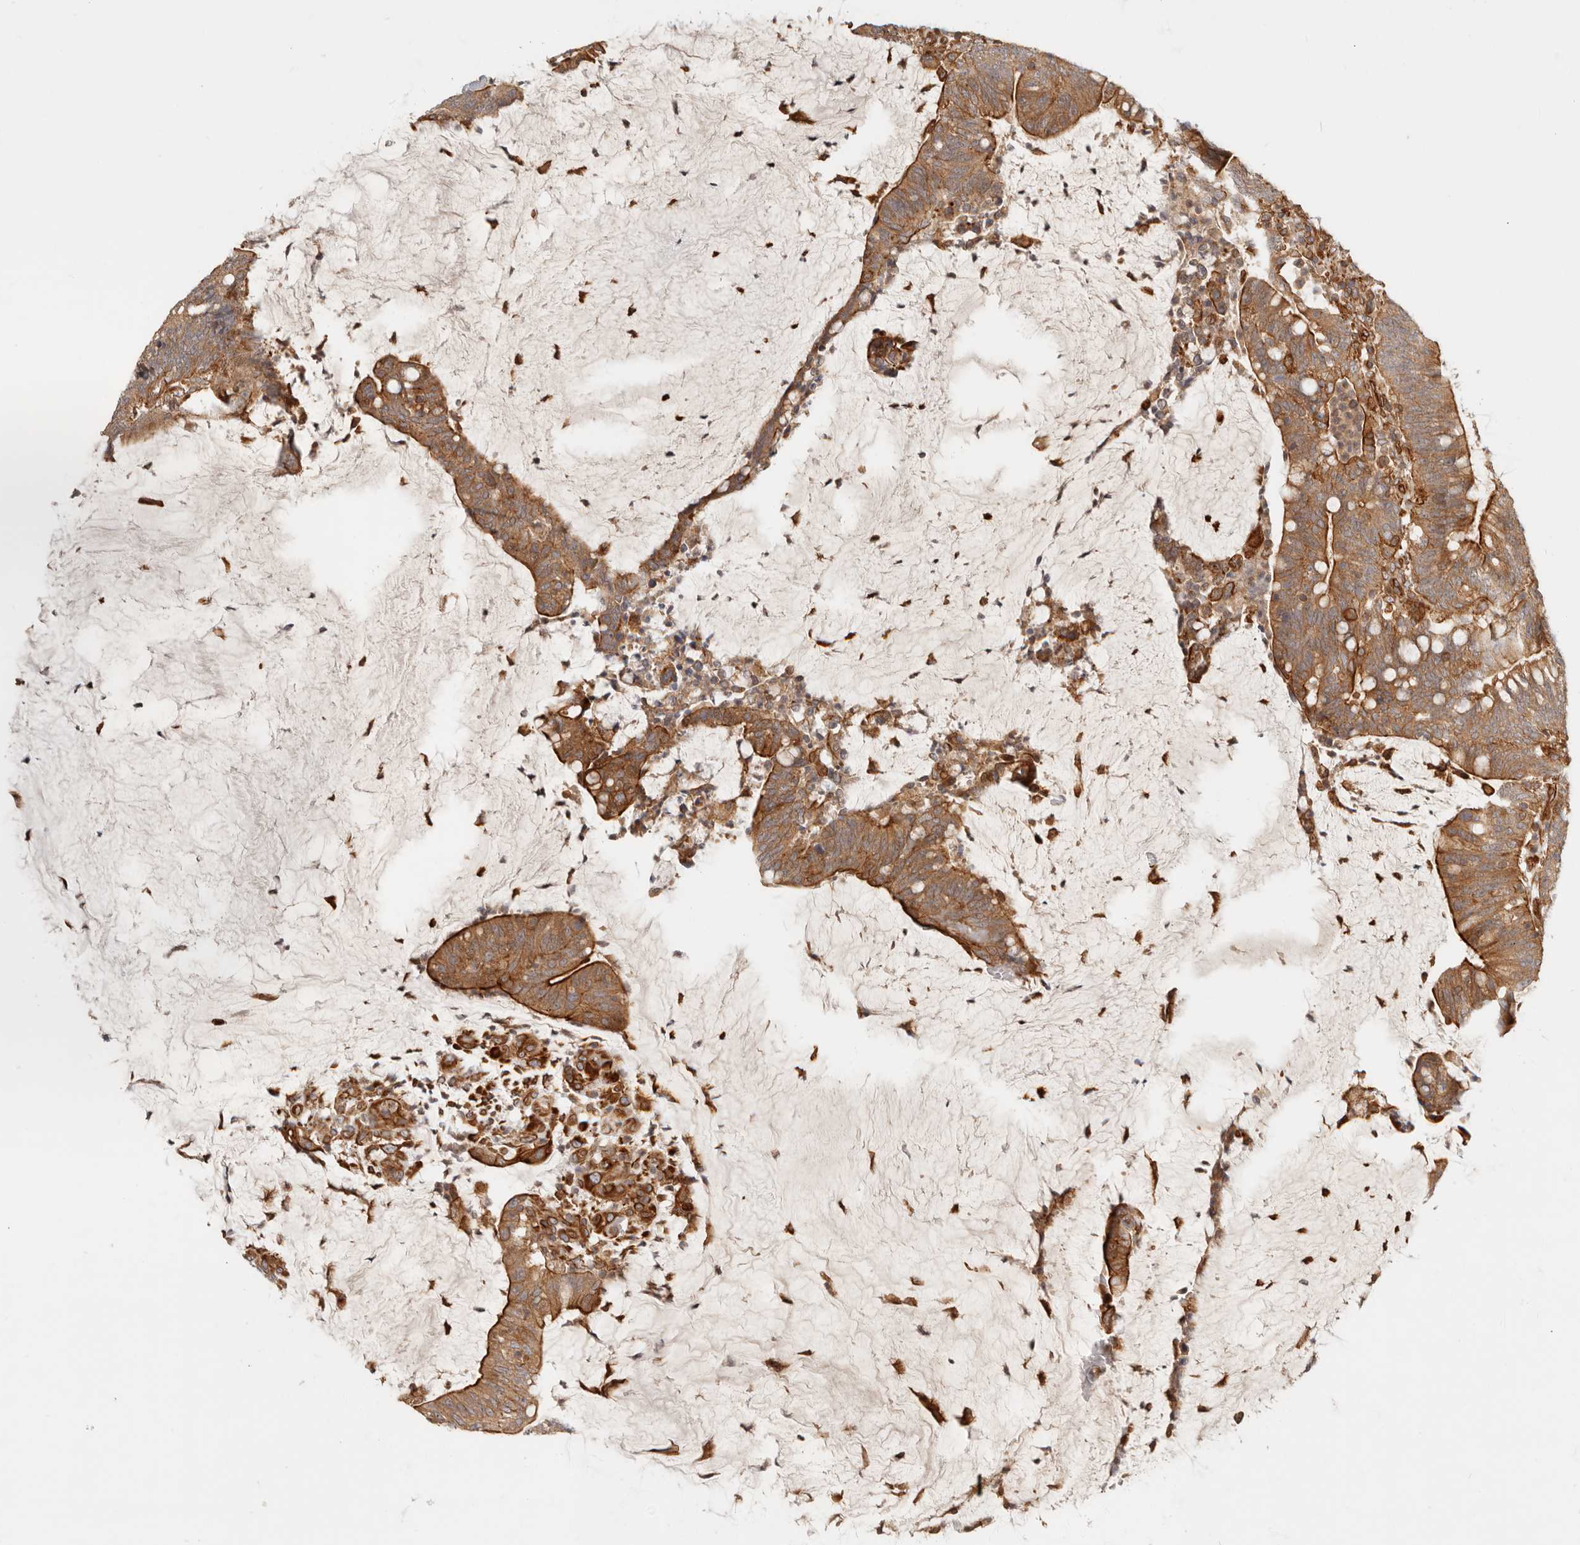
{"staining": {"intensity": "moderate", "quantity": ">75%", "location": "cytoplasmic/membranous"}, "tissue": "colorectal cancer", "cell_type": "Tumor cells", "image_type": "cancer", "snomed": [{"axis": "morphology", "description": "Adenocarcinoma, NOS"}, {"axis": "topography", "description": "Colon"}], "caption": "A brown stain highlights moderate cytoplasmic/membranous positivity of a protein in colorectal cancer (adenocarcinoma) tumor cells. The protein is shown in brown color, while the nuclei are stained blue.", "gene": "UFSP1", "patient": {"sex": "female", "age": 66}}